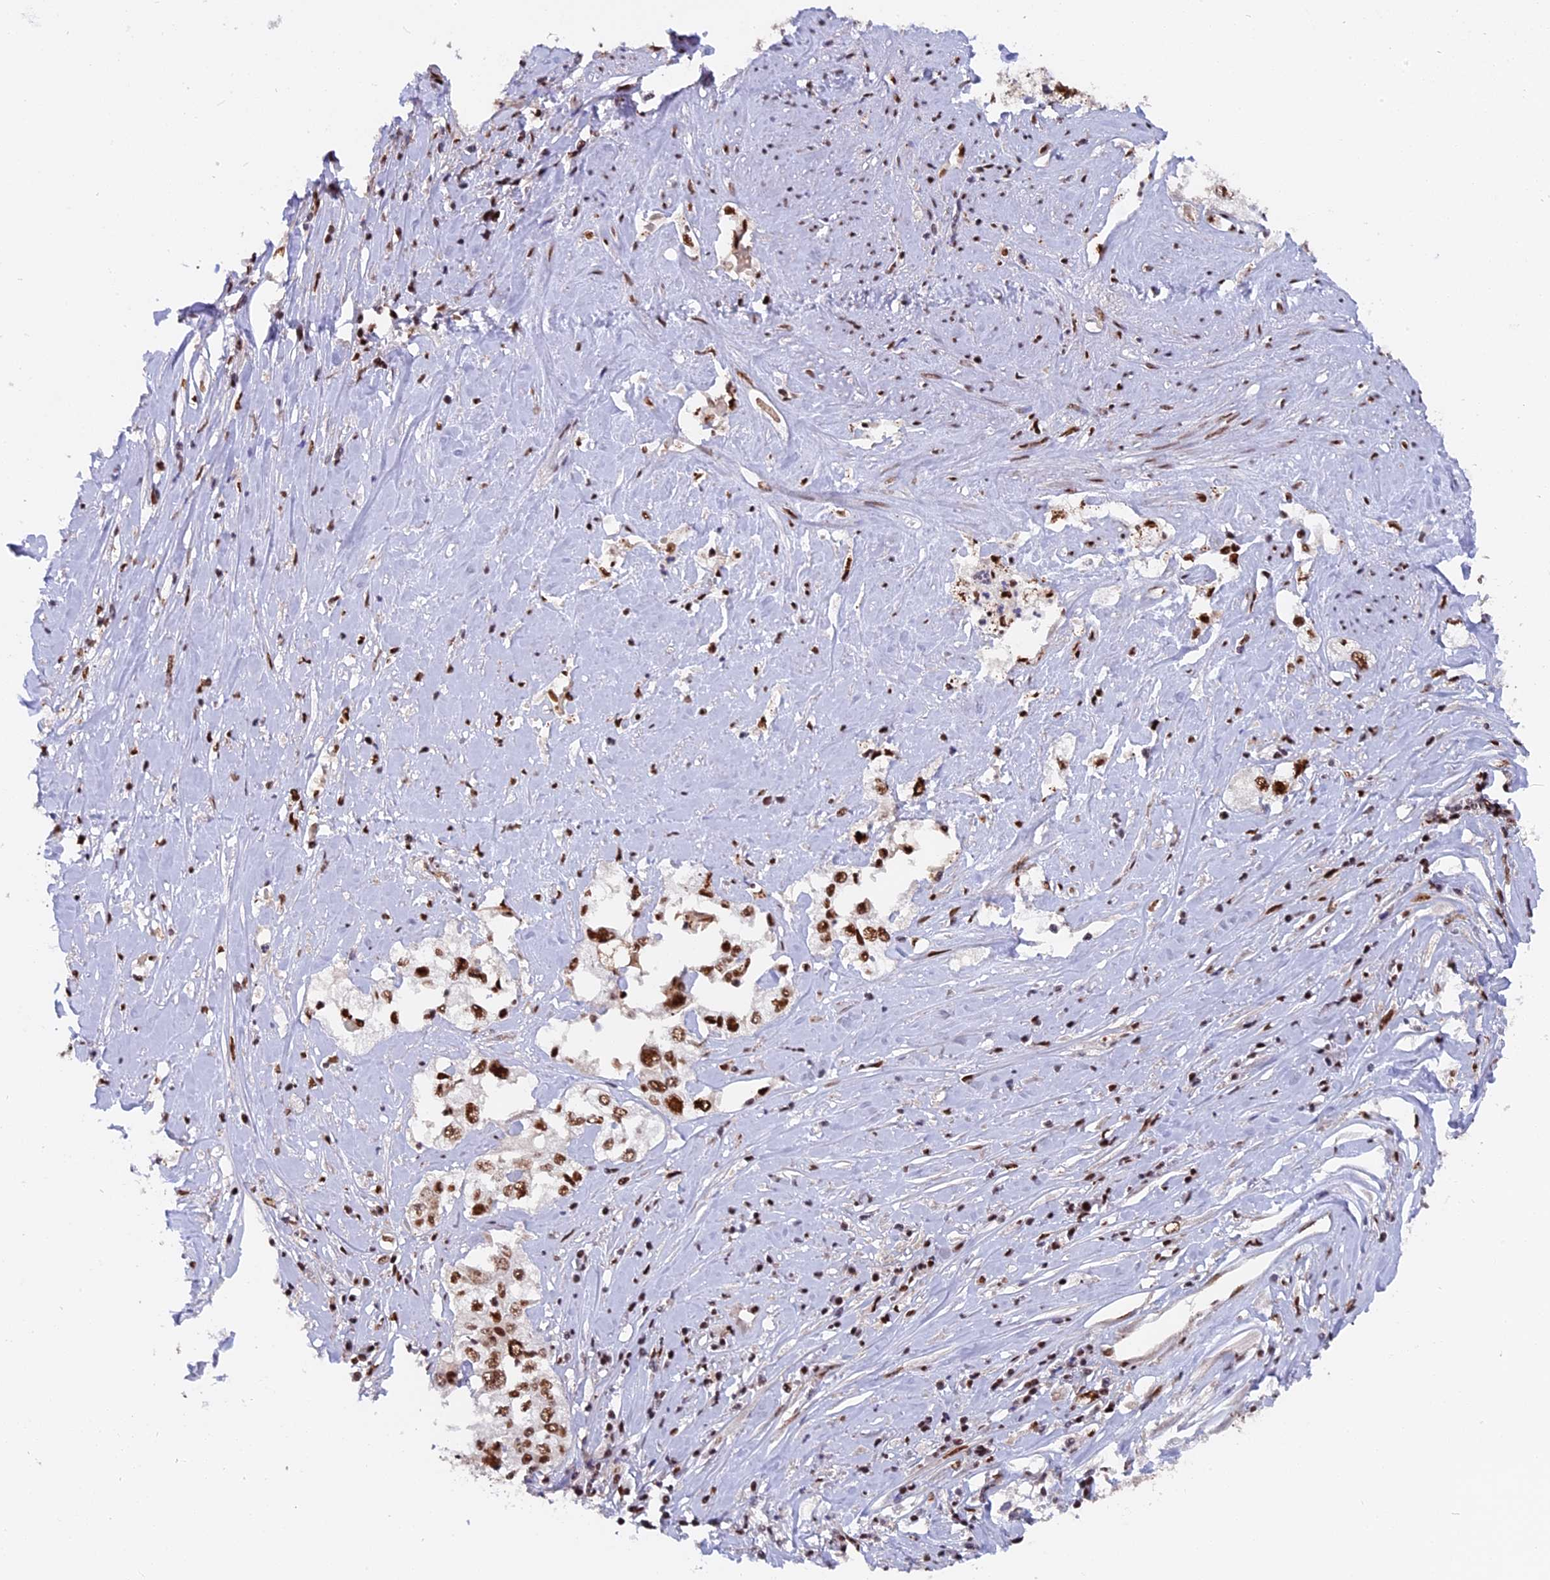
{"staining": {"intensity": "strong", "quantity": ">75%", "location": "nuclear"}, "tissue": "cervical cancer", "cell_type": "Tumor cells", "image_type": "cancer", "snomed": [{"axis": "morphology", "description": "Squamous cell carcinoma, NOS"}, {"axis": "topography", "description": "Cervix"}], "caption": "High-power microscopy captured an IHC image of cervical cancer, revealing strong nuclear staining in about >75% of tumor cells. The staining was performed using DAB (3,3'-diaminobenzidine) to visualize the protein expression in brown, while the nuclei were stained in blue with hematoxylin (Magnification: 20x).", "gene": "RAMAC", "patient": {"sex": "female", "age": 31}}